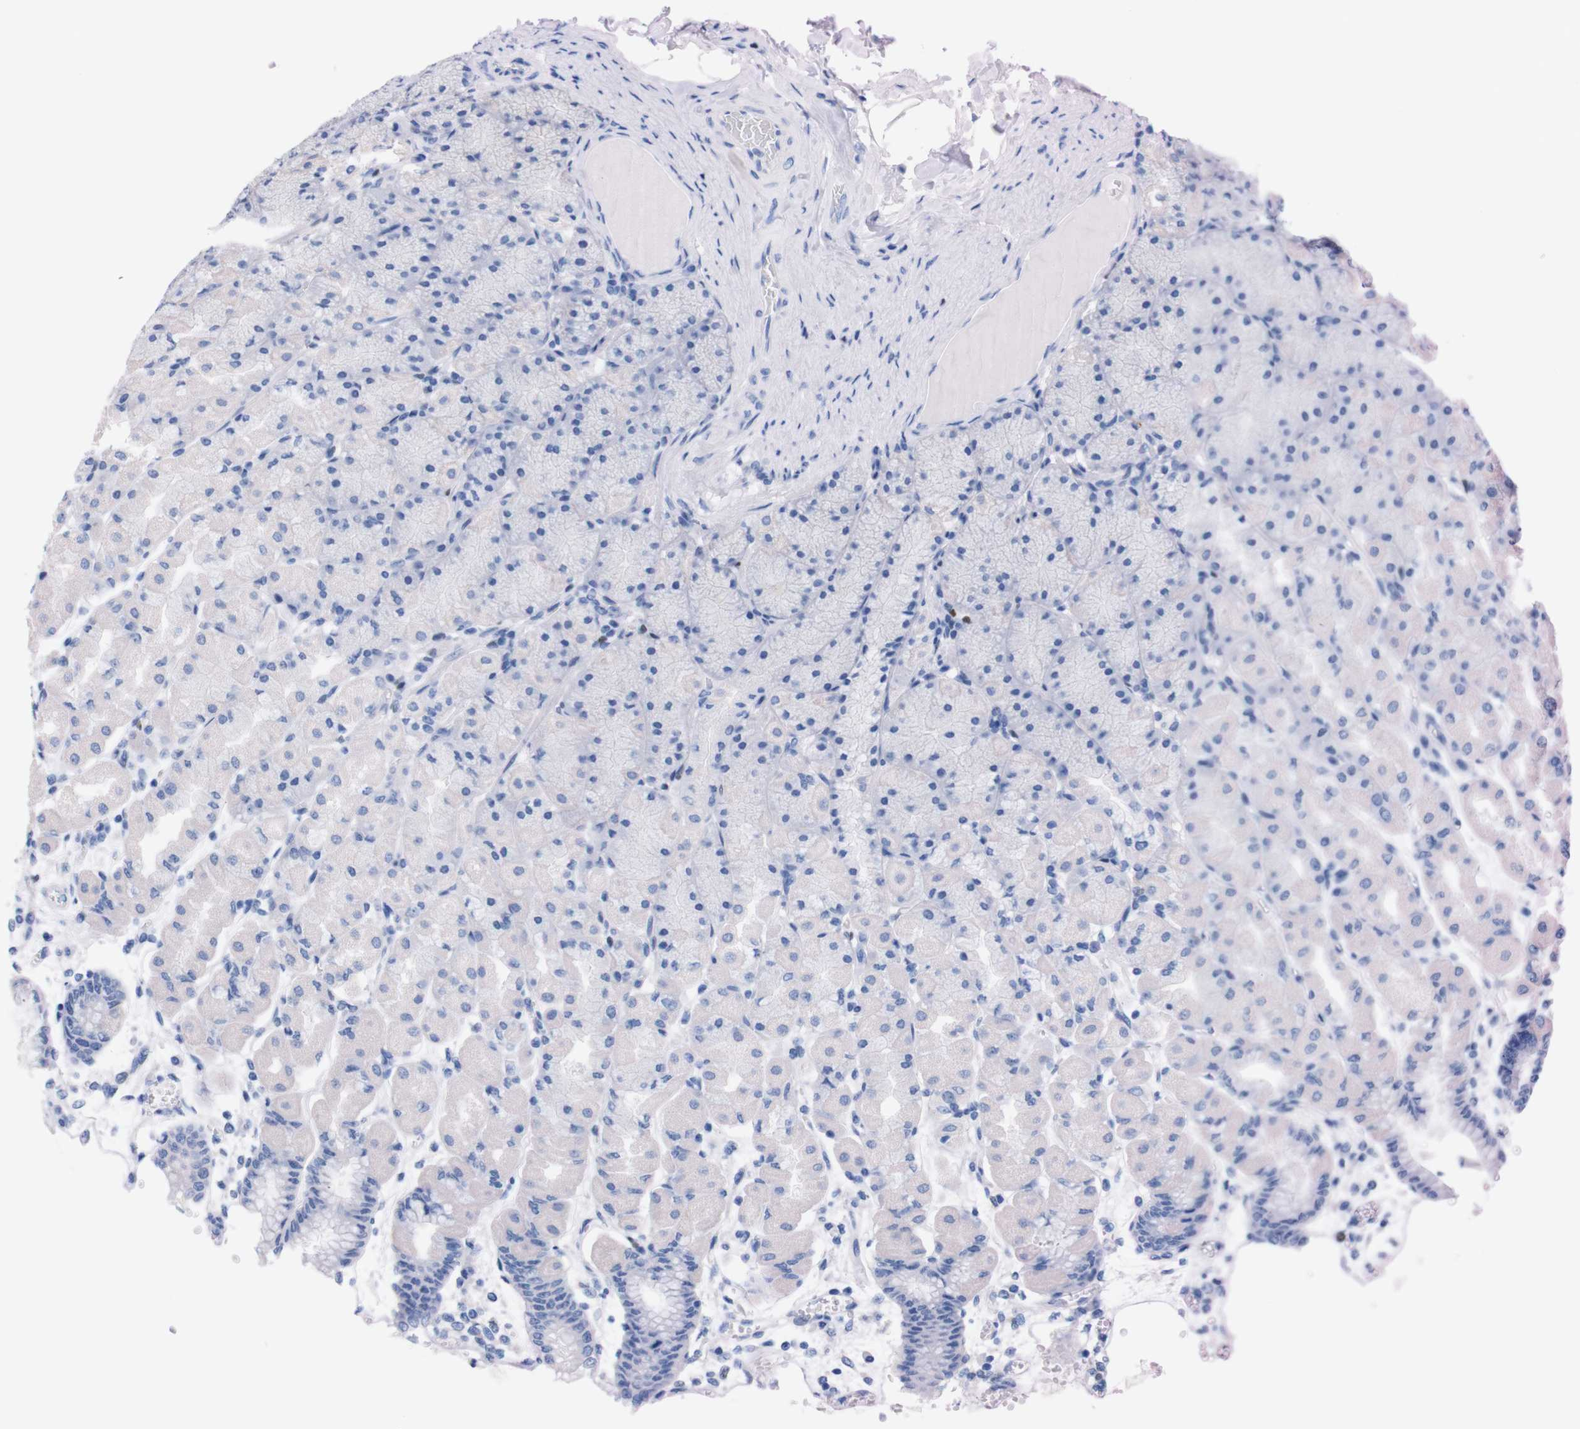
{"staining": {"intensity": "negative", "quantity": "none", "location": "none"}, "tissue": "stomach", "cell_type": "Glandular cells", "image_type": "normal", "snomed": [{"axis": "morphology", "description": "Normal tissue, NOS"}, {"axis": "topography", "description": "Stomach, upper"}], "caption": "Immunohistochemistry of normal stomach reveals no positivity in glandular cells.", "gene": "P2RY12", "patient": {"sex": "female", "age": 56}}